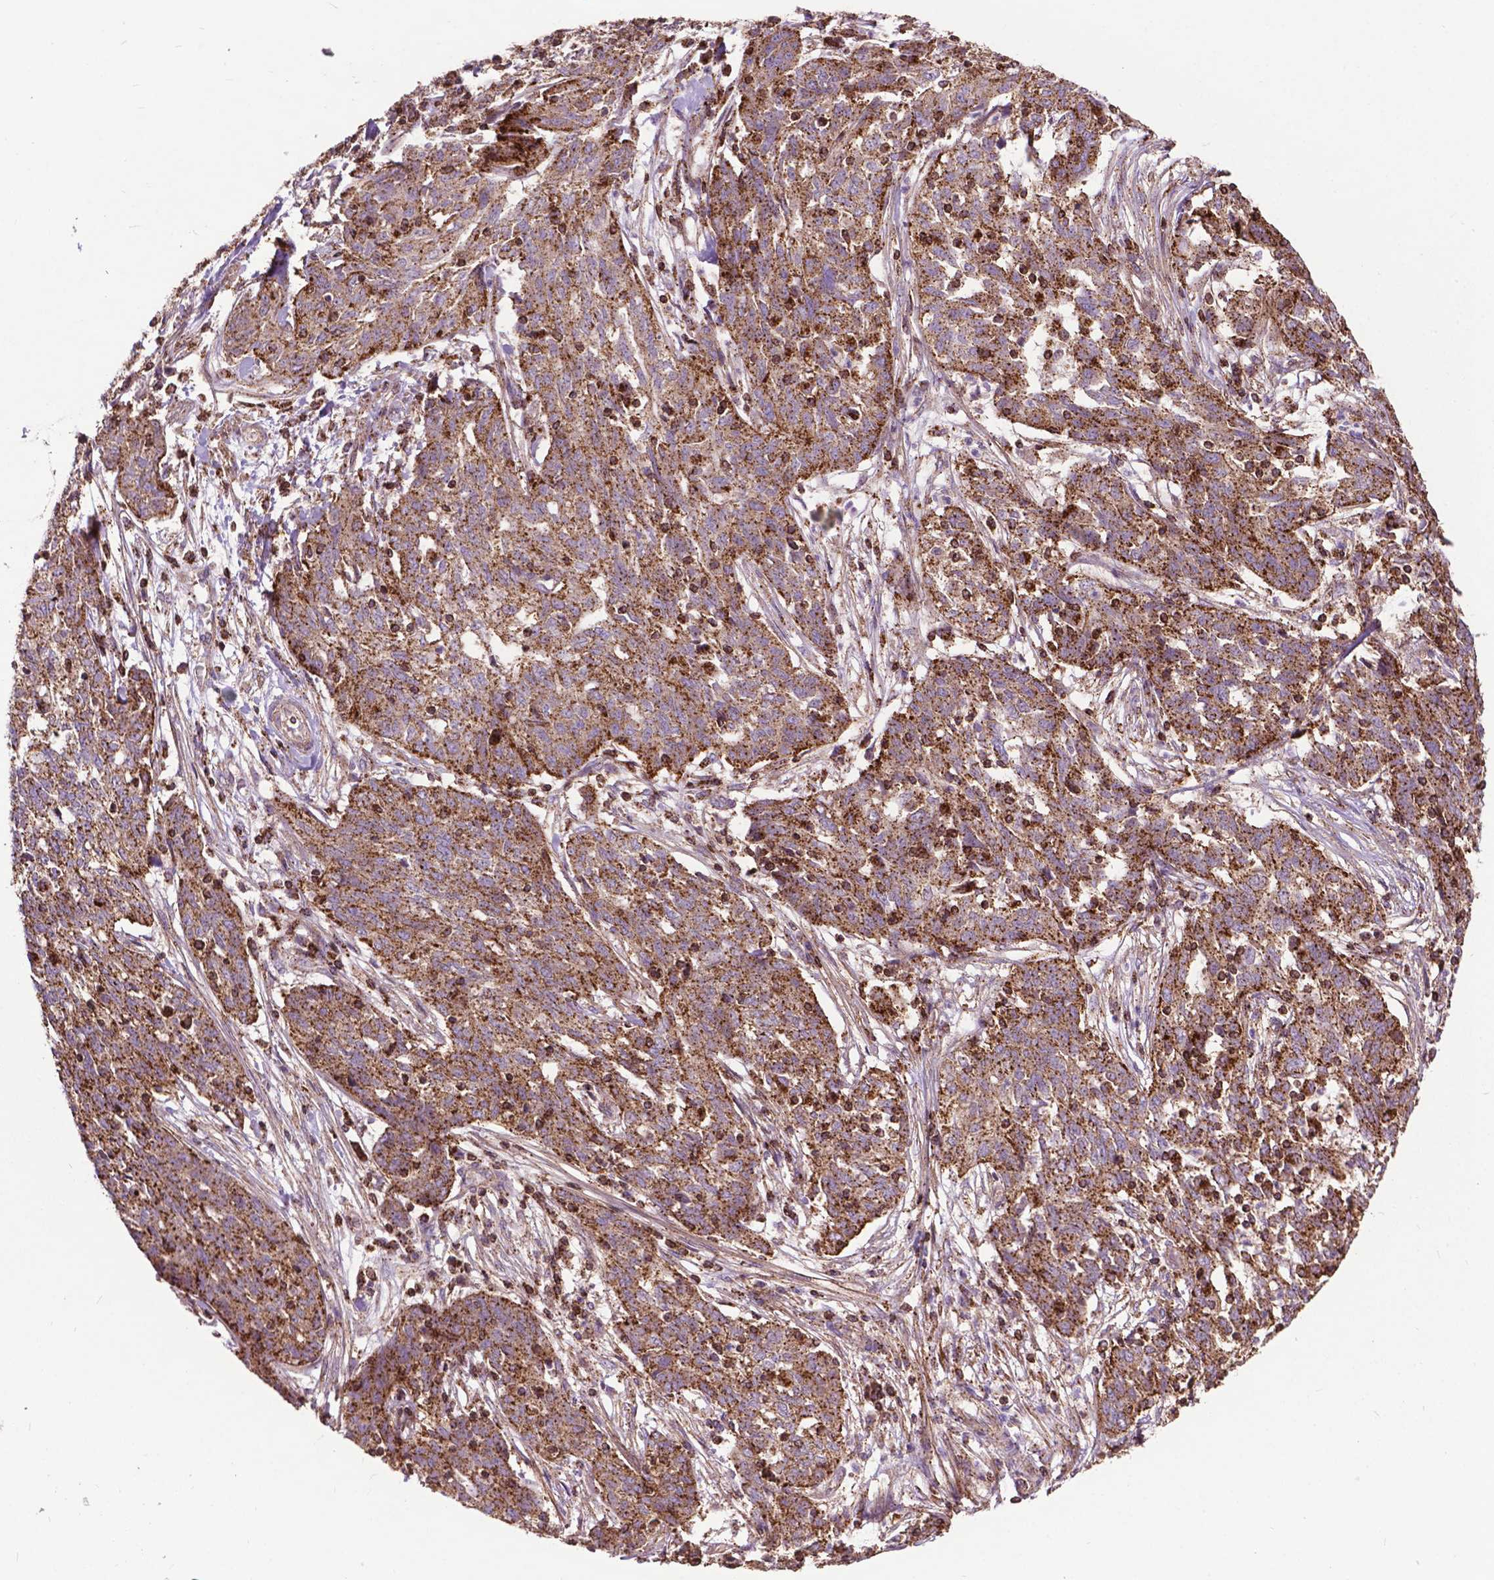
{"staining": {"intensity": "strong", "quantity": ">75%", "location": "cytoplasmic/membranous"}, "tissue": "ovarian cancer", "cell_type": "Tumor cells", "image_type": "cancer", "snomed": [{"axis": "morphology", "description": "Cystadenocarcinoma, serous, NOS"}, {"axis": "topography", "description": "Ovary"}], "caption": "Strong cytoplasmic/membranous protein positivity is present in about >75% of tumor cells in serous cystadenocarcinoma (ovarian).", "gene": "CHMP4A", "patient": {"sex": "female", "age": 67}}